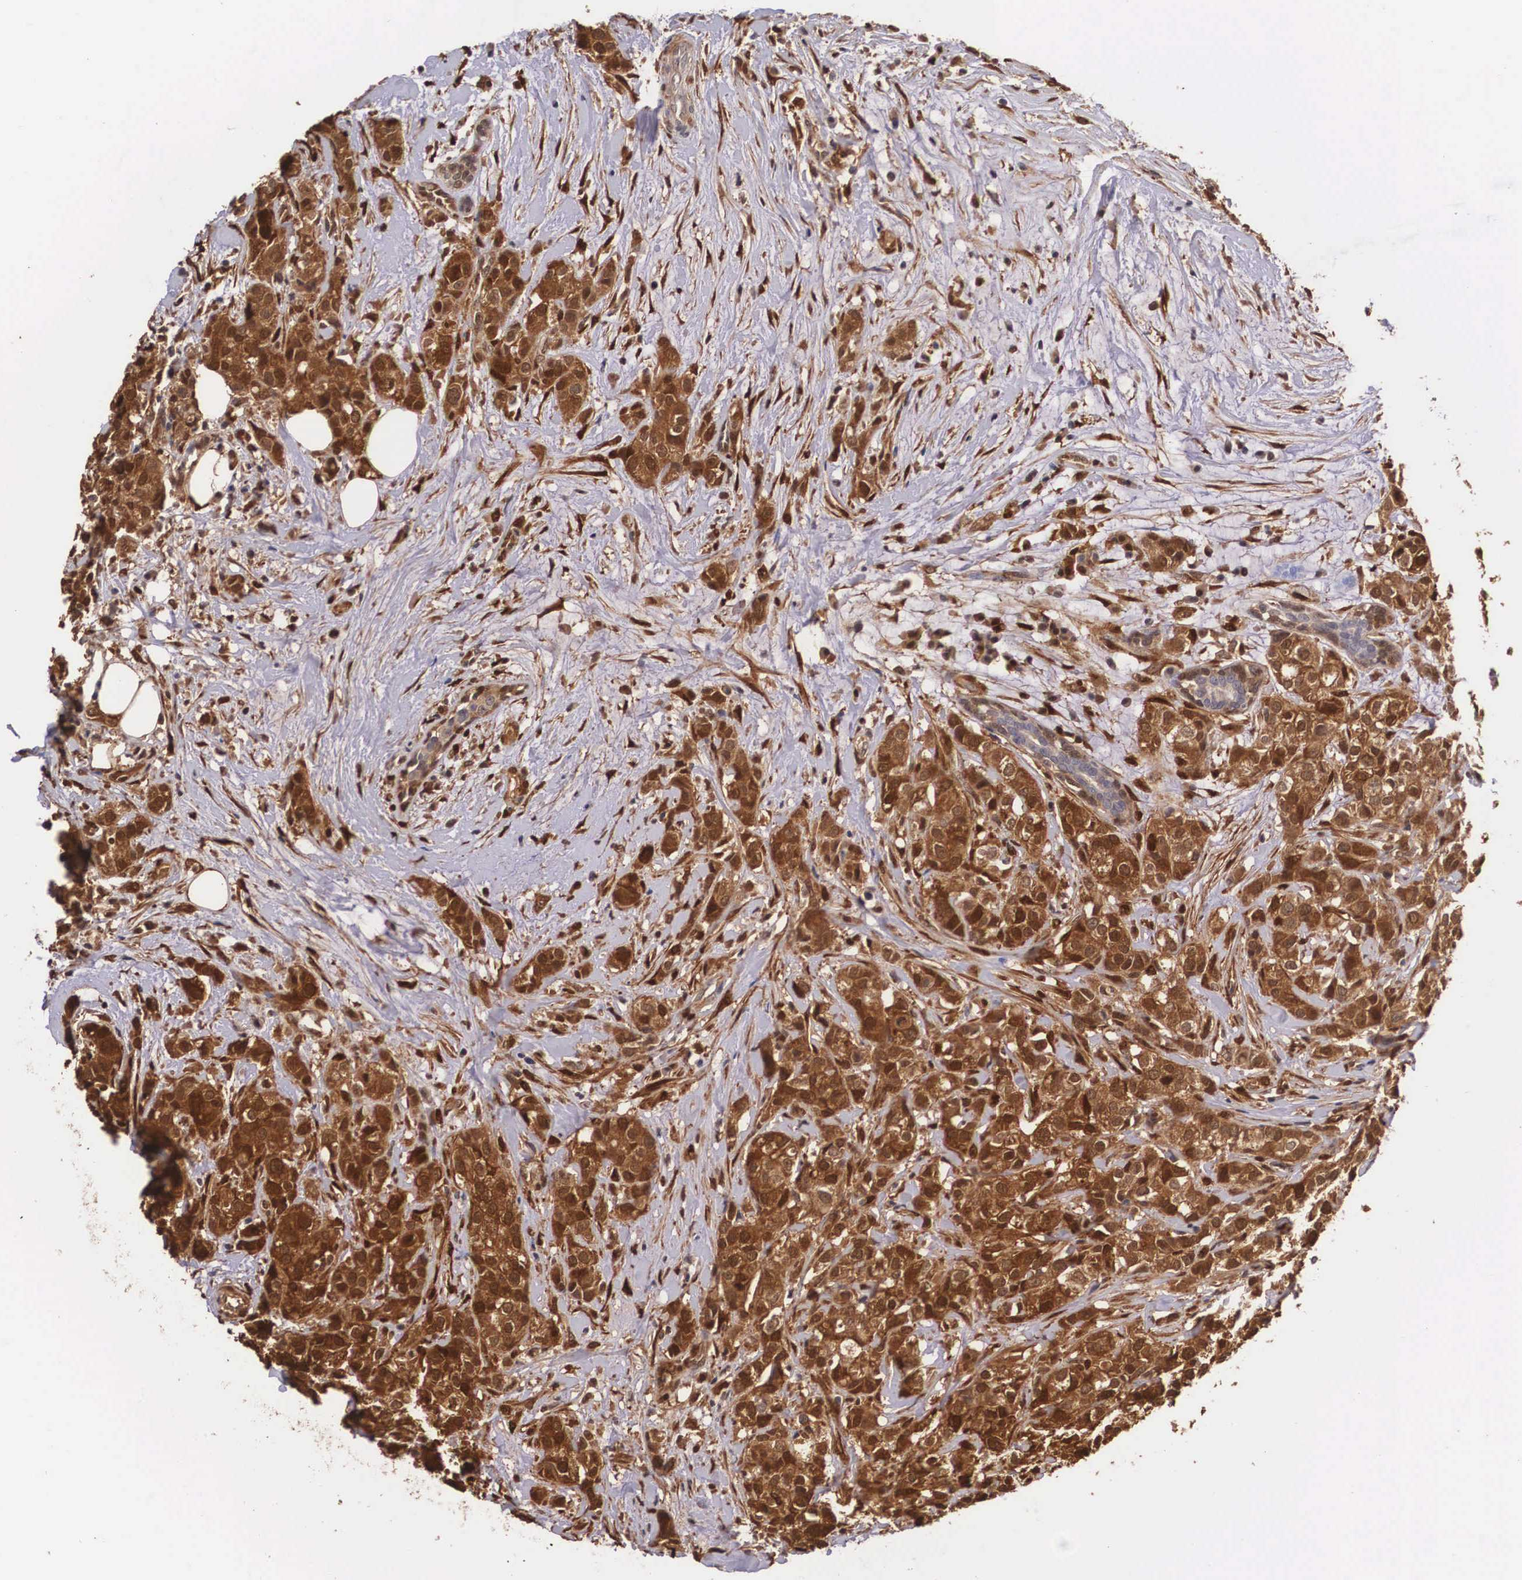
{"staining": {"intensity": "strong", "quantity": ">75%", "location": "cytoplasmic/membranous"}, "tissue": "breast cancer", "cell_type": "Tumor cells", "image_type": "cancer", "snomed": [{"axis": "morphology", "description": "Duct carcinoma"}, {"axis": "topography", "description": "Breast"}], "caption": "Immunohistochemical staining of intraductal carcinoma (breast) demonstrates high levels of strong cytoplasmic/membranous protein staining in approximately >75% of tumor cells.", "gene": "LGALS1", "patient": {"sex": "female", "age": 55}}